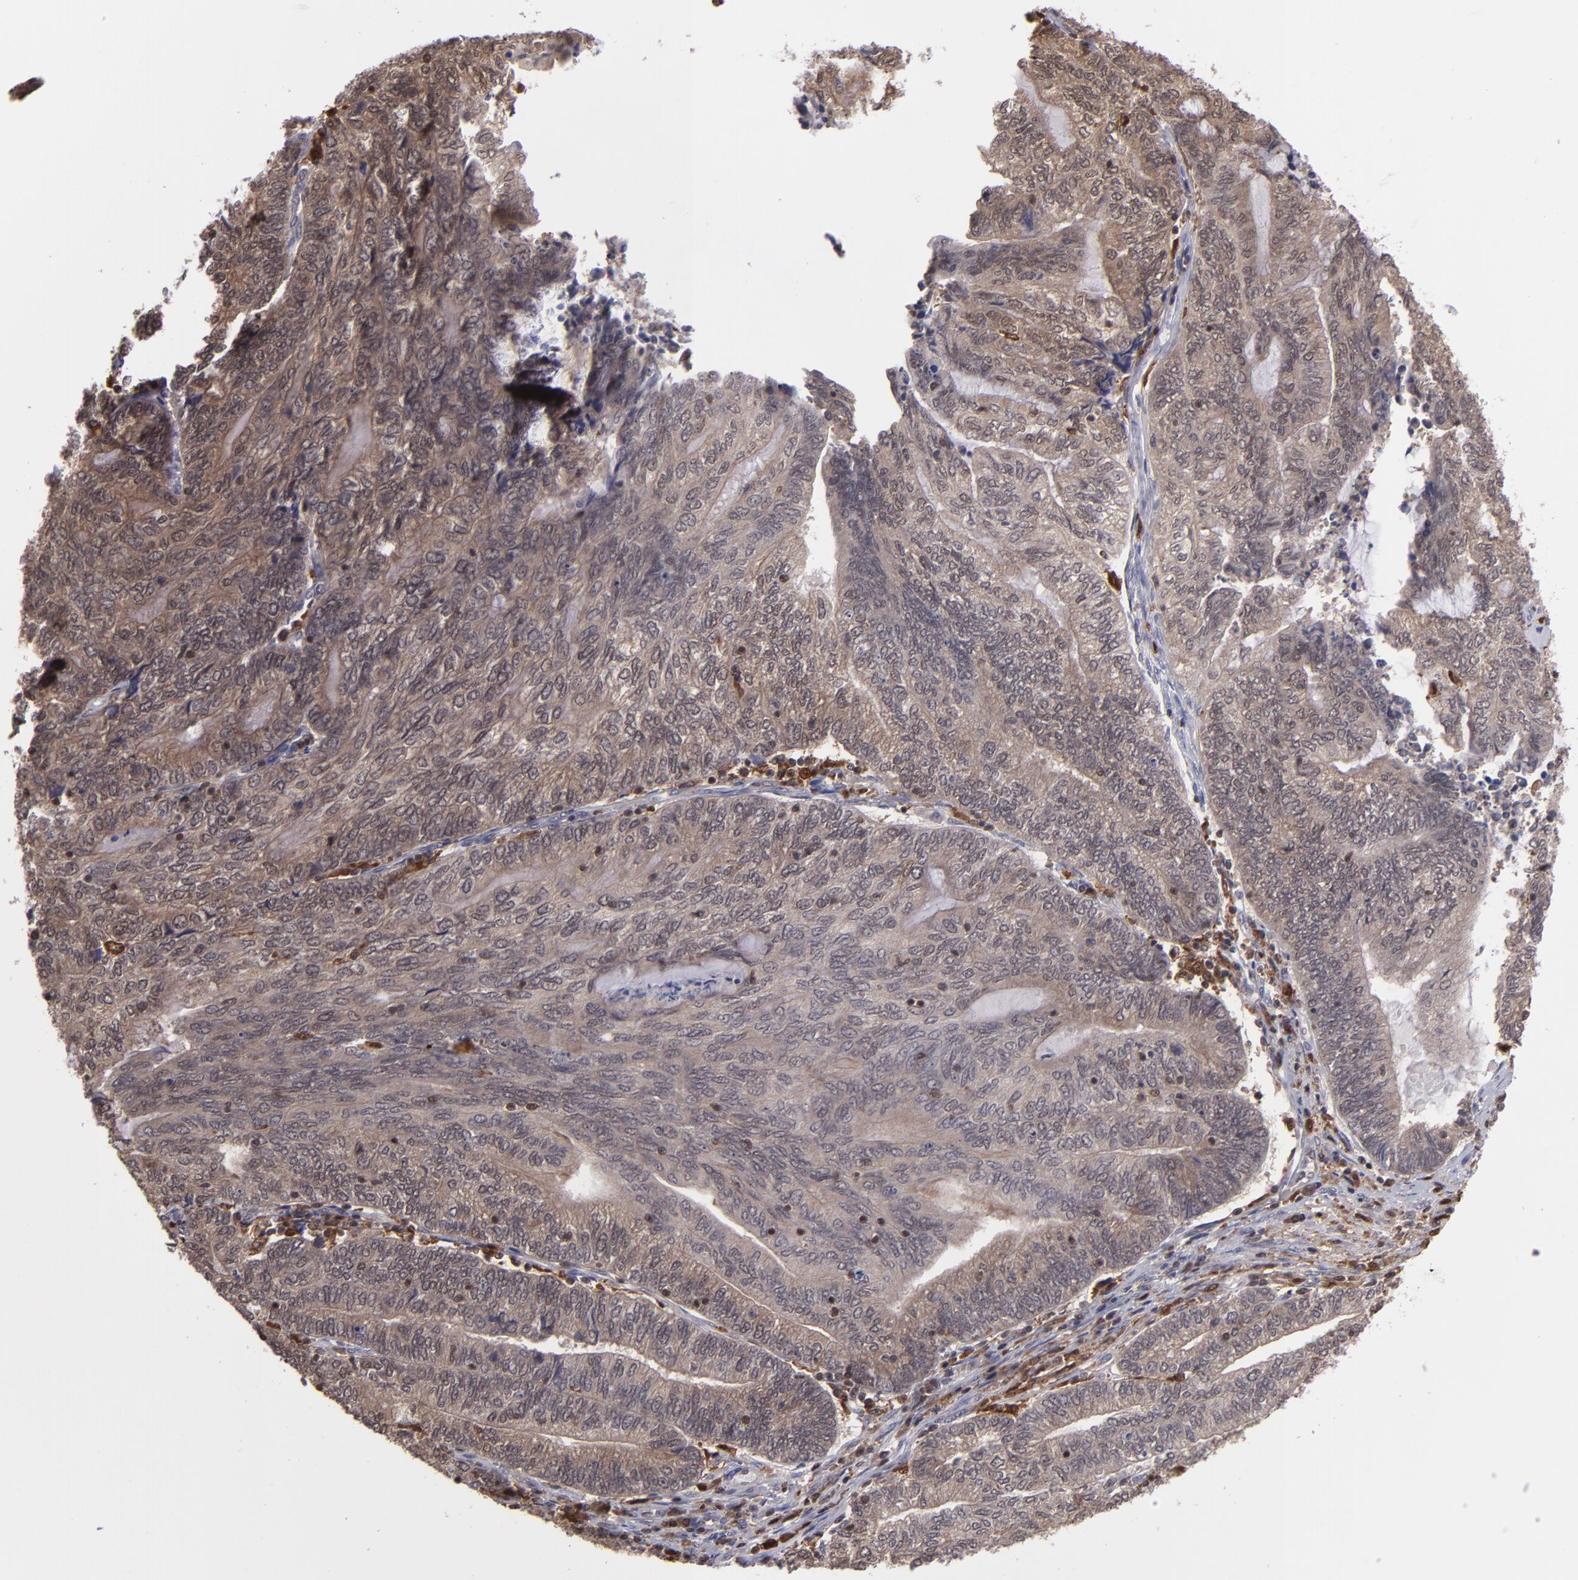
{"staining": {"intensity": "weak", "quantity": ">75%", "location": "cytoplasmic/membranous,nuclear"}, "tissue": "endometrial cancer", "cell_type": "Tumor cells", "image_type": "cancer", "snomed": [{"axis": "morphology", "description": "Adenocarcinoma, NOS"}, {"axis": "topography", "description": "Uterus"}, {"axis": "topography", "description": "Endometrium"}], "caption": "A low amount of weak cytoplasmic/membranous and nuclear expression is identified in approximately >75% of tumor cells in adenocarcinoma (endometrial) tissue.", "gene": "GRB2", "patient": {"sex": "female", "age": 70}}